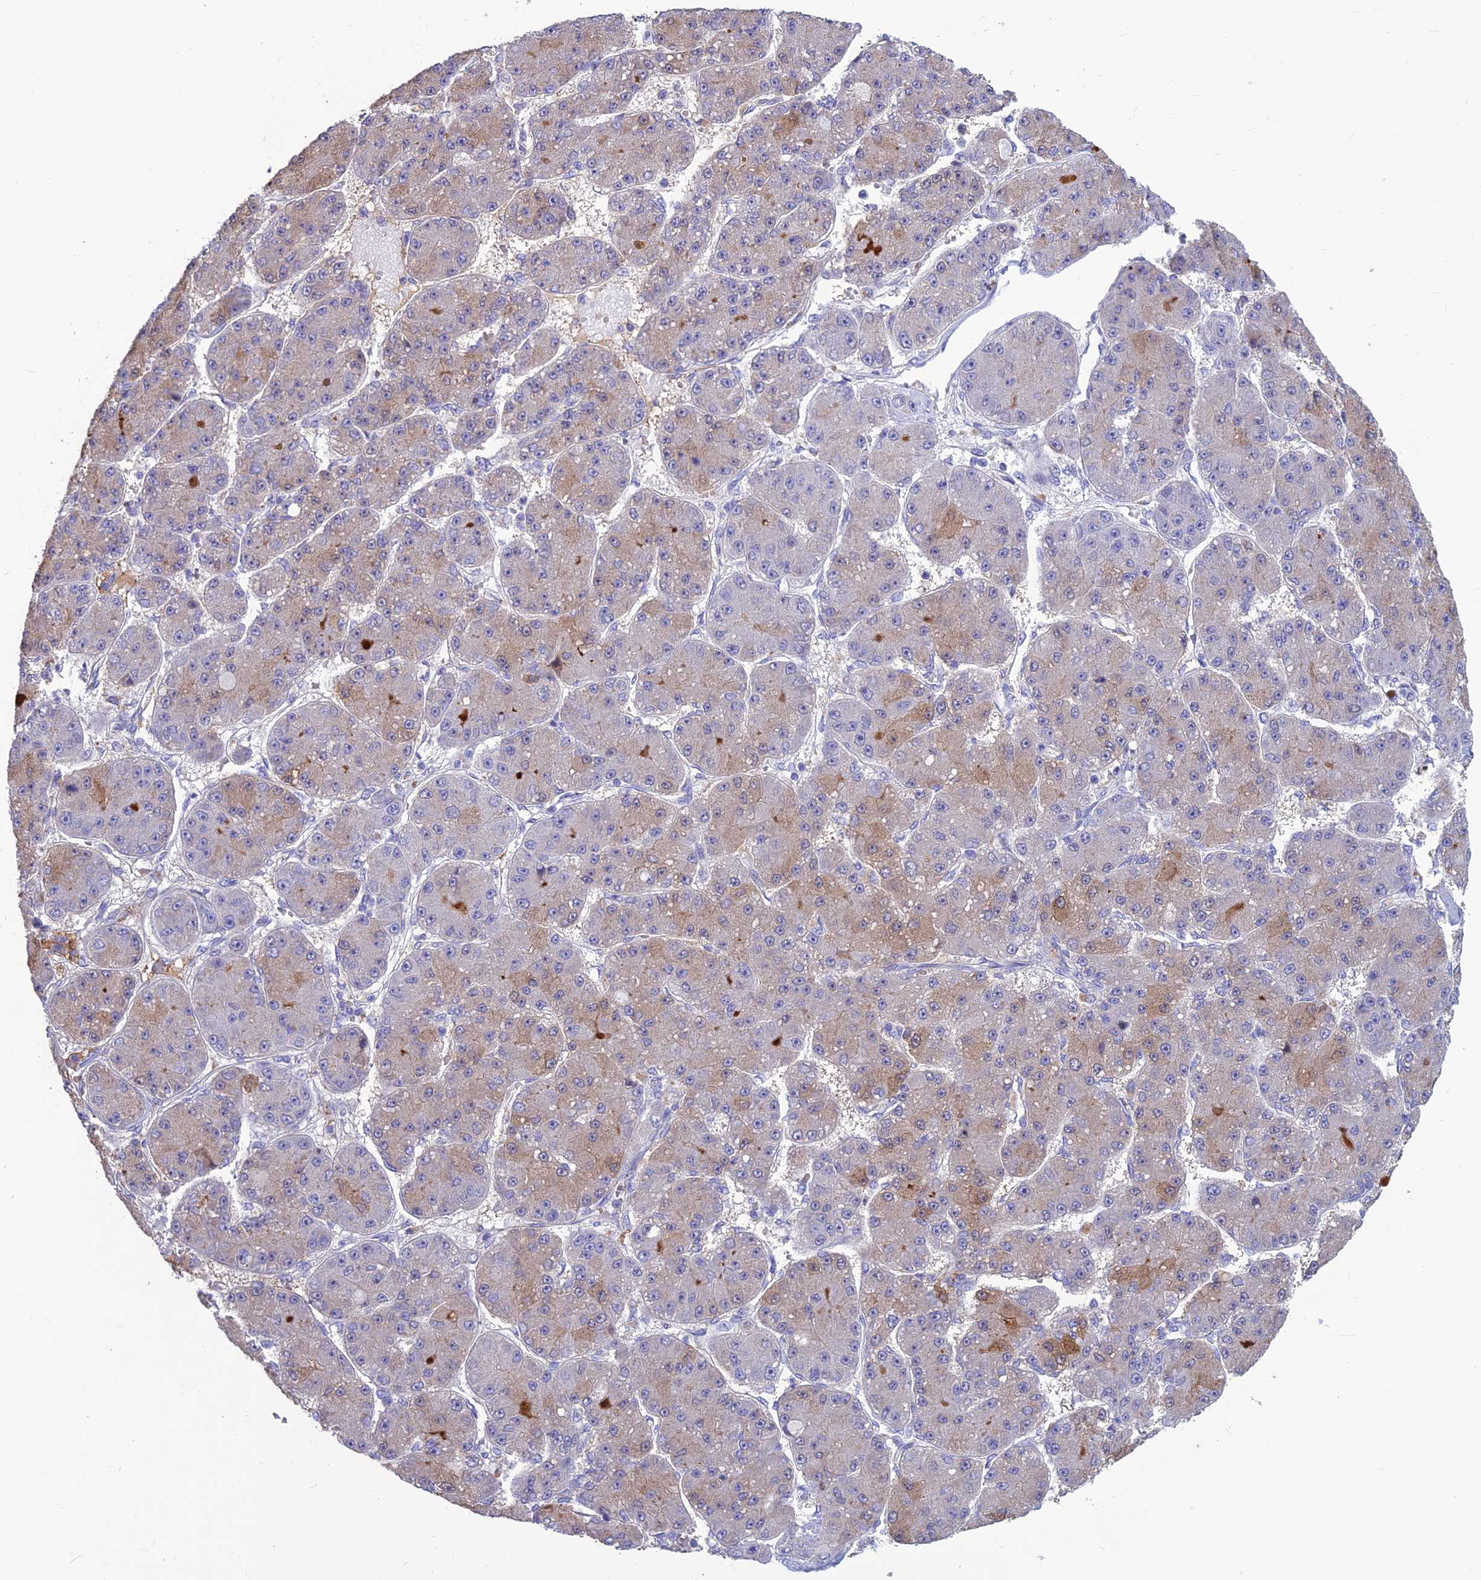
{"staining": {"intensity": "moderate", "quantity": "<25%", "location": "cytoplasmic/membranous"}, "tissue": "liver cancer", "cell_type": "Tumor cells", "image_type": "cancer", "snomed": [{"axis": "morphology", "description": "Carcinoma, Hepatocellular, NOS"}, {"axis": "topography", "description": "Liver"}], "caption": "Immunohistochemical staining of liver cancer exhibits moderate cytoplasmic/membranous protein expression in about <25% of tumor cells.", "gene": "BHMT2", "patient": {"sex": "male", "age": 67}}